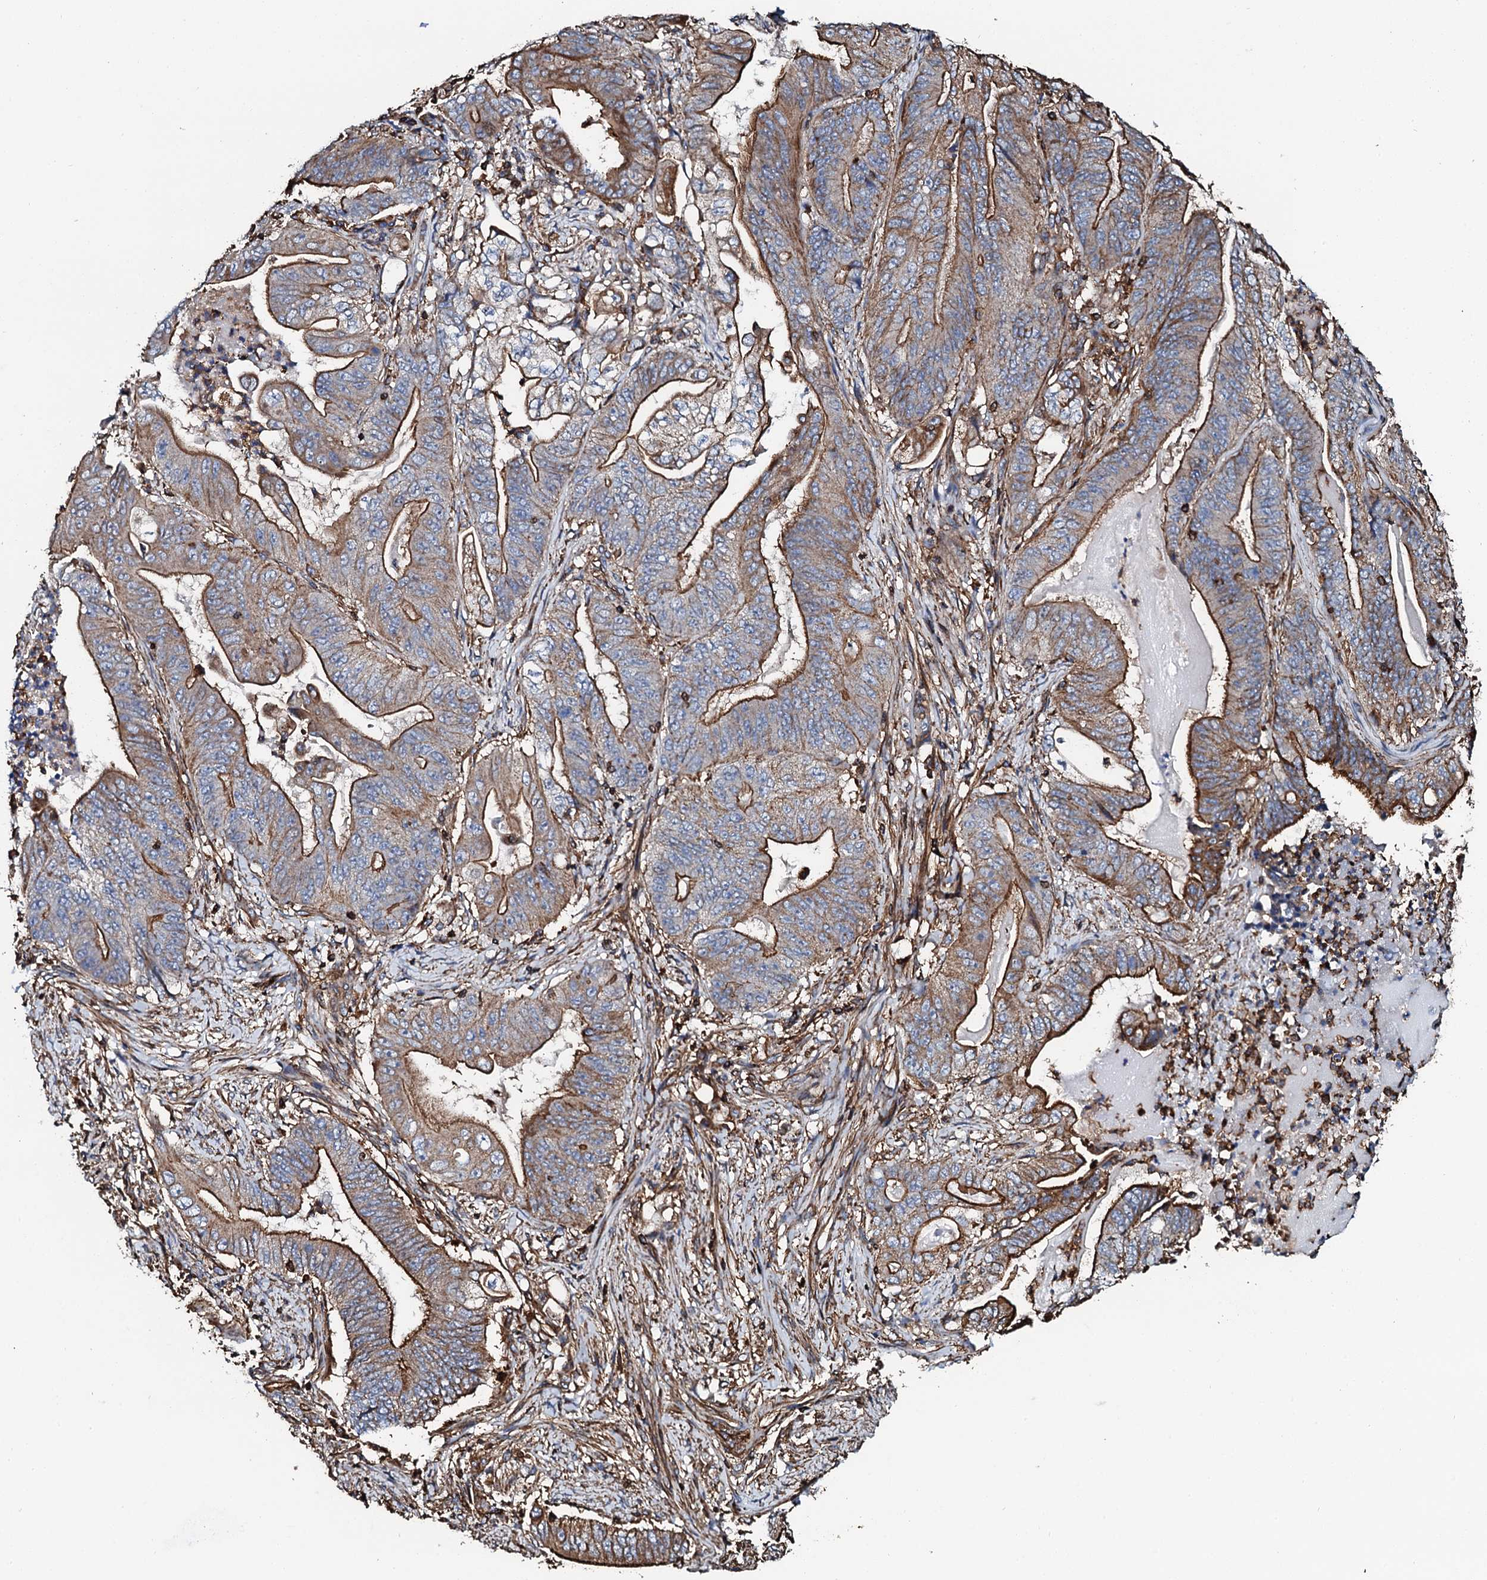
{"staining": {"intensity": "moderate", "quantity": ">75%", "location": "cytoplasmic/membranous"}, "tissue": "stomach cancer", "cell_type": "Tumor cells", "image_type": "cancer", "snomed": [{"axis": "morphology", "description": "Adenocarcinoma, NOS"}, {"axis": "topography", "description": "Stomach"}], "caption": "Stomach cancer (adenocarcinoma) was stained to show a protein in brown. There is medium levels of moderate cytoplasmic/membranous positivity in about >75% of tumor cells. The staining was performed using DAB, with brown indicating positive protein expression. Nuclei are stained blue with hematoxylin.", "gene": "INTS10", "patient": {"sex": "female", "age": 73}}